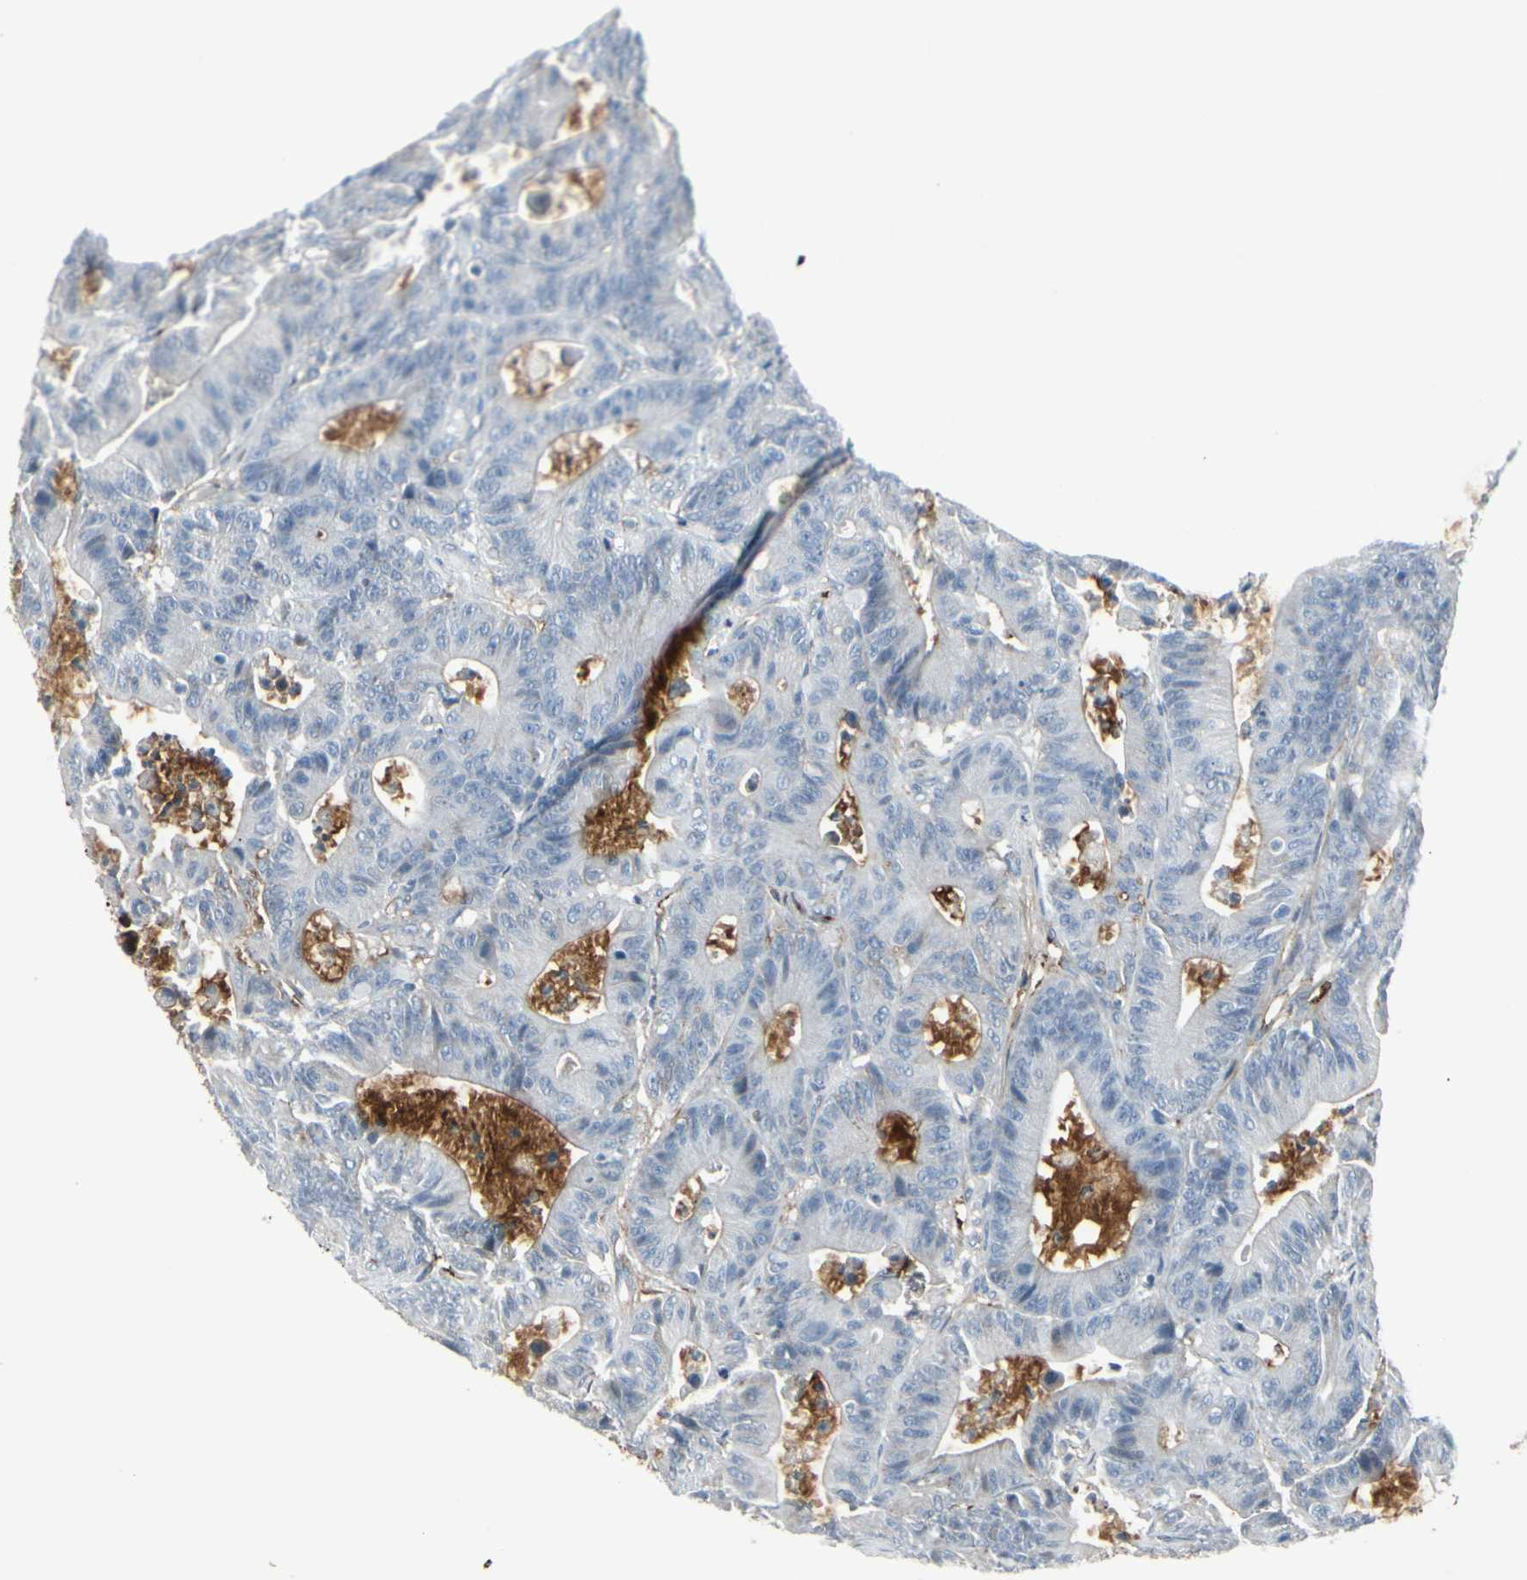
{"staining": {"intensity": "negative", "quantity": "none", "location": "none"}, "tissue": "colorectal cancer", "cell_type": "Tumor cells", "image_type": "cancer", "snomed": [{"axis": "morphology", "description": "Adenocarcinoma, NOS"}, {"axis": "topography", "description": "Colon"}], "caption": "The immunohistochemistry image has no significant expression in tumor cells of adenocarcinoma (colorectal) tissue.", "gene": "IGHM", "patient": {"sex": "female", "age": 84}}